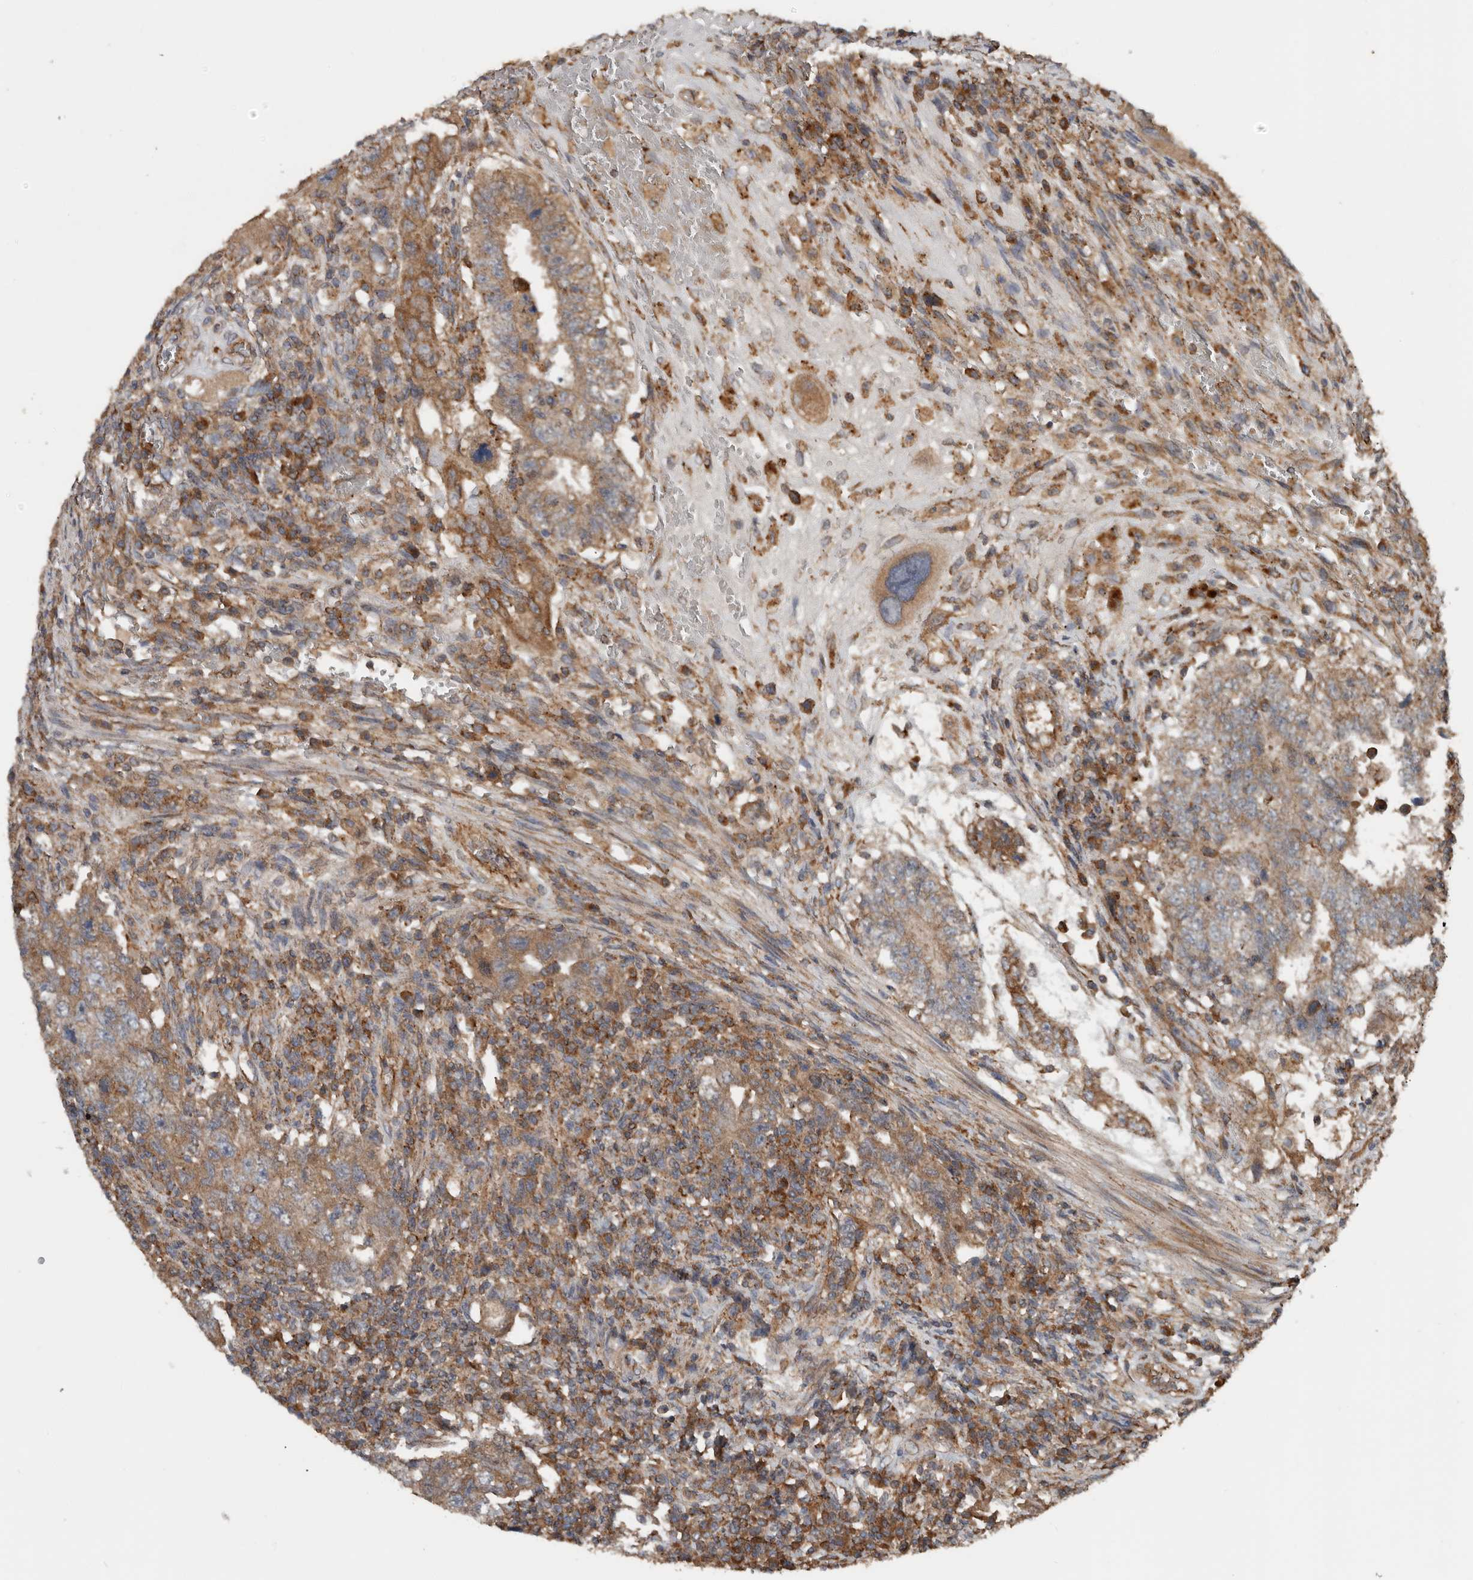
{"staining": {"intensity": "moderate", "quantity": ">75%", "location": "cytoplasmic/membranous"}, "tissue": "testis cancer", "cell_type": "Tumor cells", "image_type": "cancer", "snomed": [{"axis": "morphology", "description": "Carcinoma, Embryonal, NOS"}, {"axis": "topography", "description": "Testis"}], "caption": "IHC photomicrograph of neoplastic tissue: human testis cancer stained using immunohistochemistry (IHC) exhibits medium levels of moderate protein expression localized specifically in the cytoplasmic/membranous of tumor cells, appearing as a cytoplasmic/membranous brown color.", "gene": "RNF207", "patient": {"sex": "male", "age": 26}}